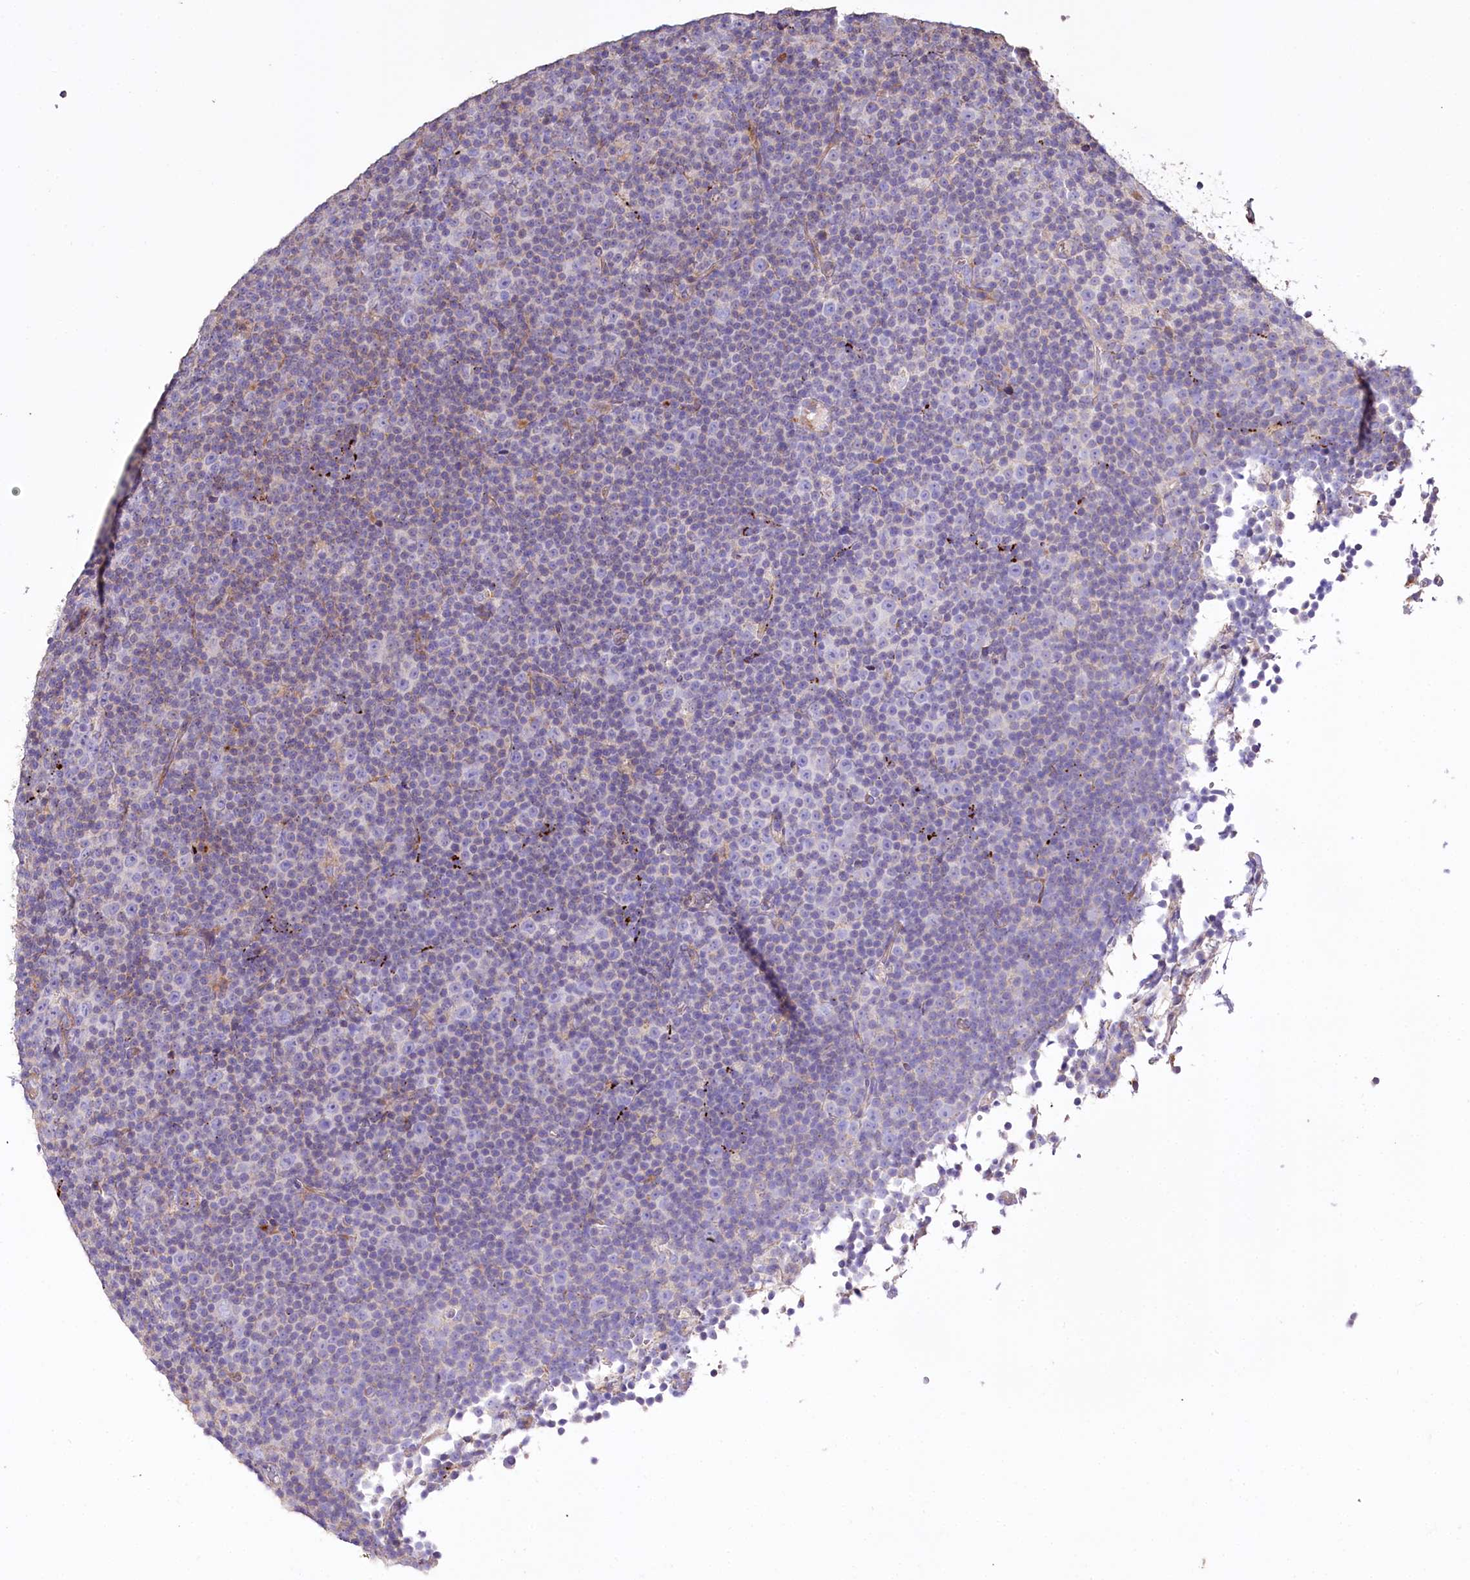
{"staining": {"intensity": "negative", "quantity": "none", "location": "none"}, "tissue": "lymphoma", "cell_type": "Tumor cells", "image_type": "cancer", "snomed": [{"axis": "morphology", "description": "Malignant lymphoma, non-Hodgkin's type, Low grade"}, {"axis": "topography", "description": "Lymph node"}], "caption": "The photomicrograph demonstrates no staining of tumor cells in malignant lymphoma, non-Hodgkin's type (low-grade).", "gene": "PTER", "patient": {"sex": "female", "age": 67}}